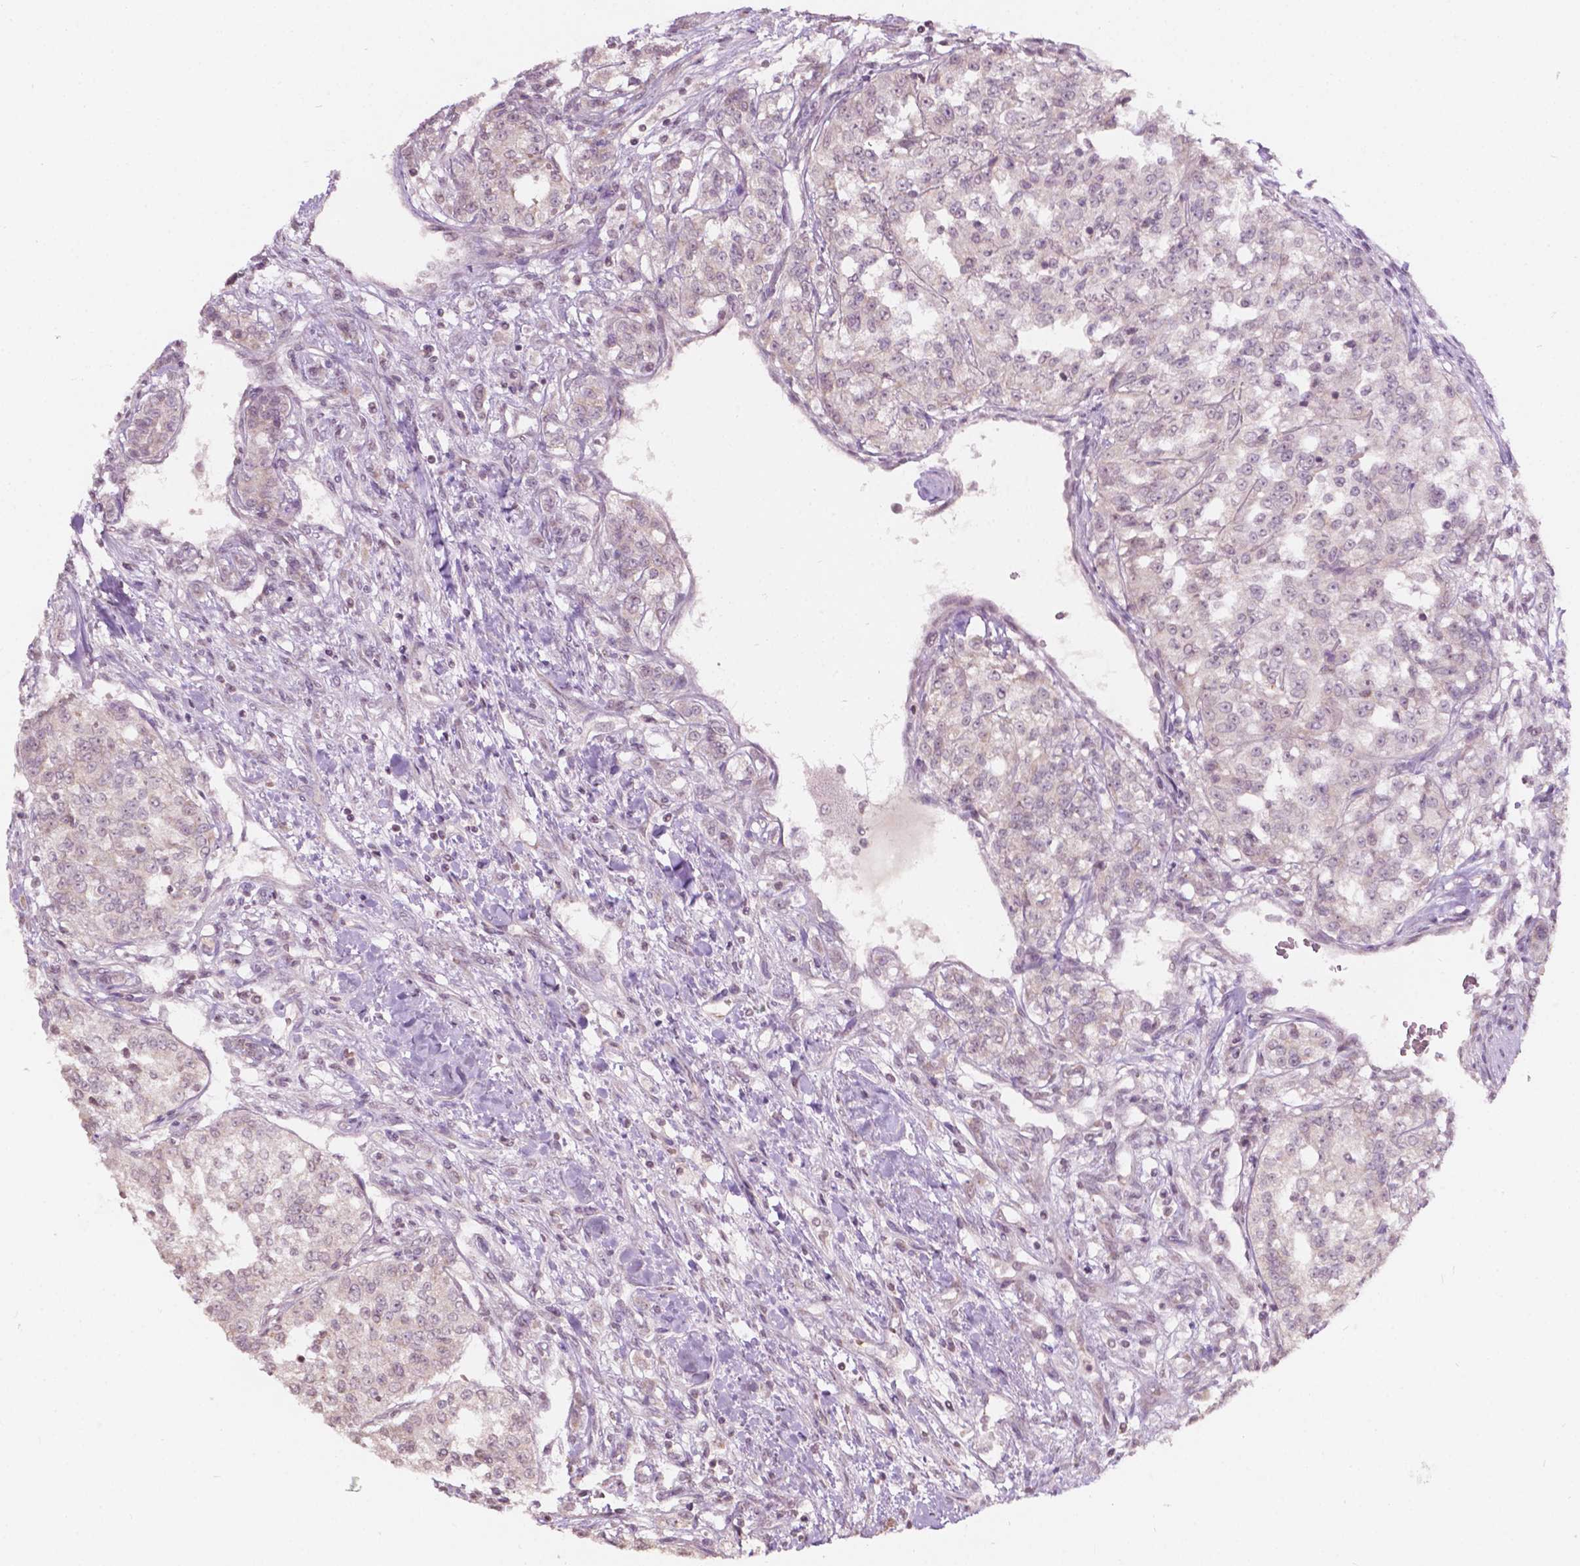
{"staining": {"intensity": "negative", "quantity": "none", "location": "none"}, "tissue": "renal cancer", "cell_type": "Tumor cells", "image_type": "cancer", "snomed": [{"axis": "morphology", "description": "Adenocarcinoma, NOS"}, {"axis": "topography", "description": "Kidney"}], "caption": "A photomicrograph of renal cancer (adenocarcinoma) stained for a protein exhibits no brown staining in tumor cells.", "gene": "NOS1AP", "patient": {"sex": "female", "age": 63}}